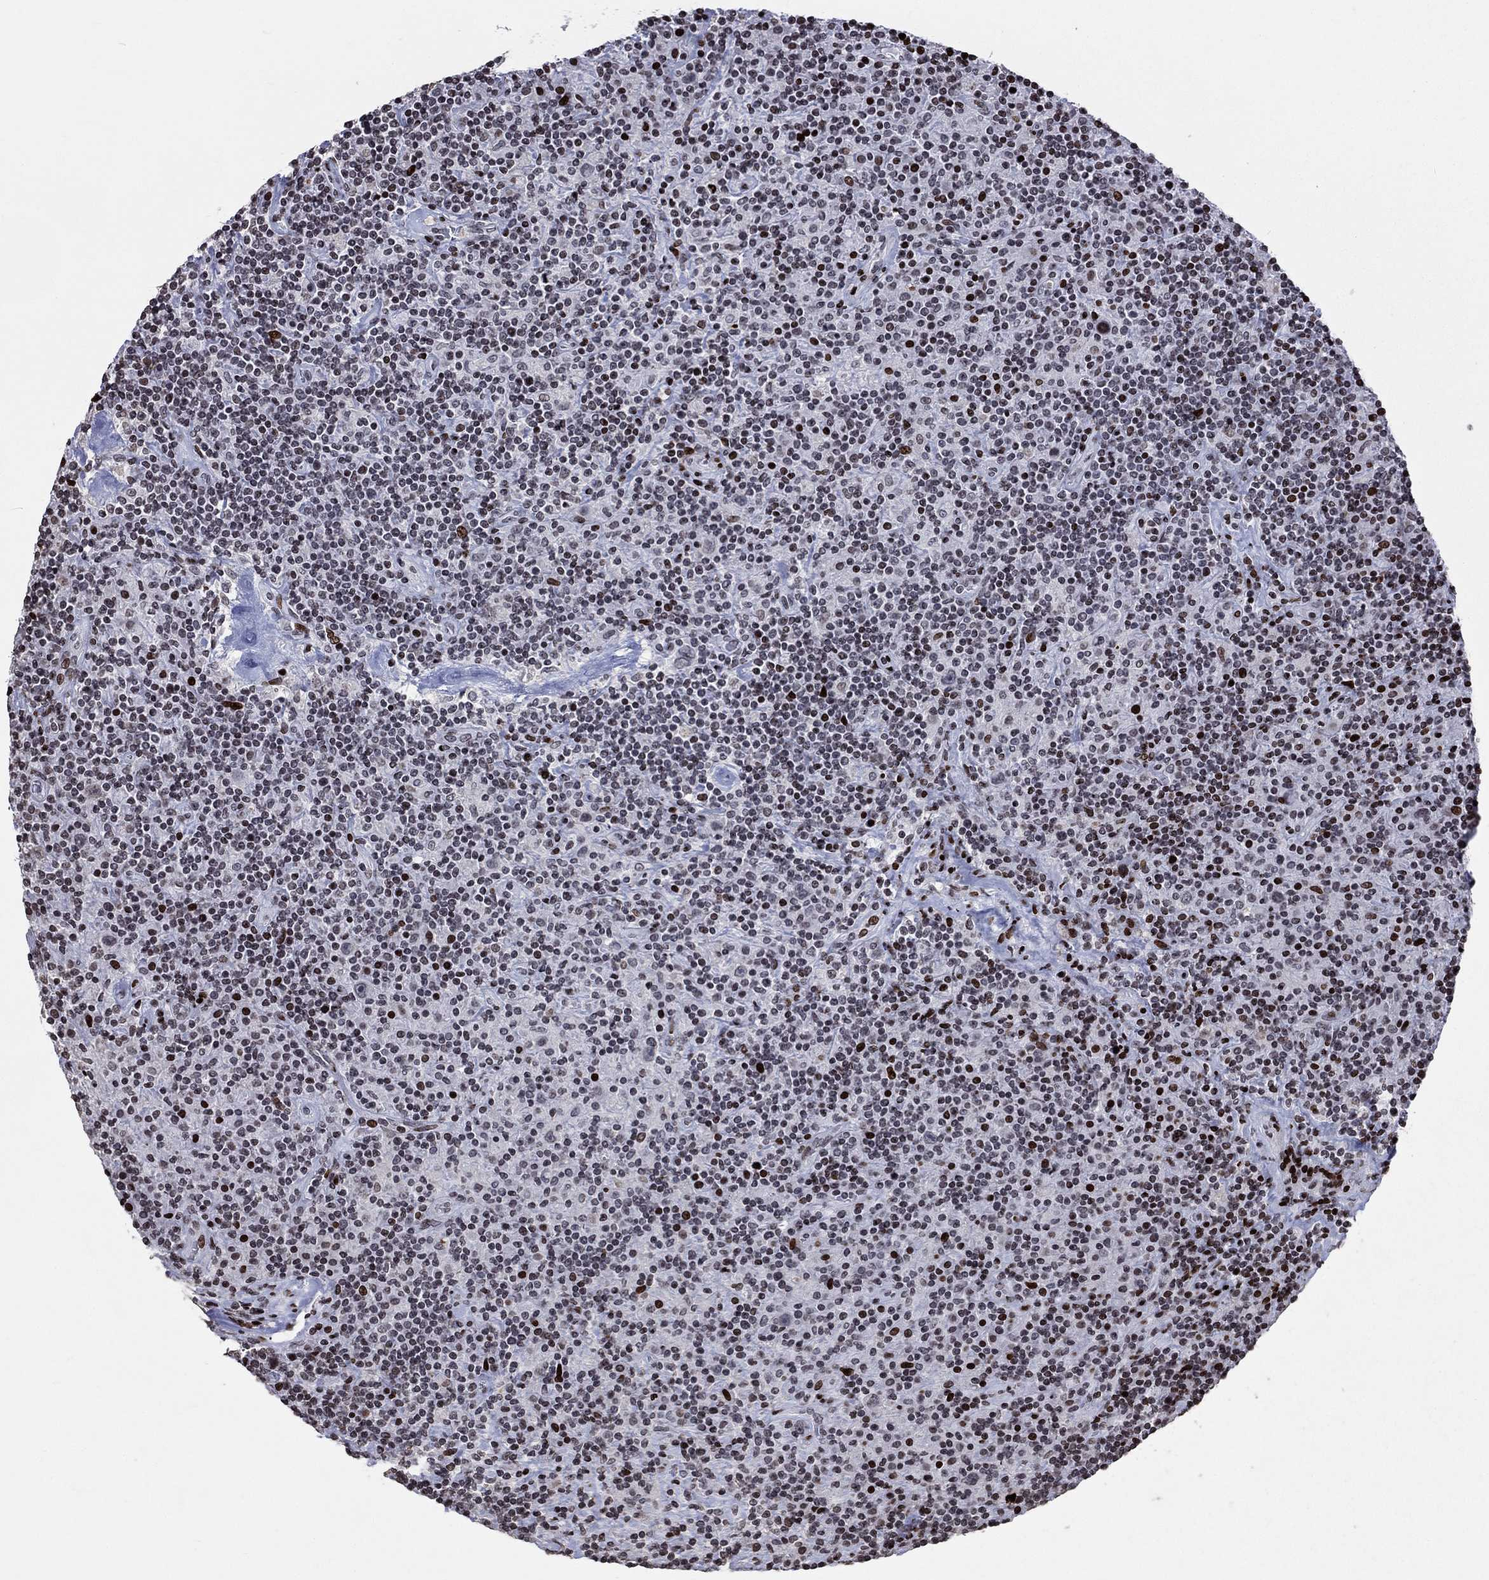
{"staining": {"intensity": "strong", "quantity": "<25%", "location": "nuclear"}, "tissue": "lymphoma", "cell_type": "Tumor cells", "image_type": "cancer", "snomed": [{"axis": "morphology", "description": "Hodgkin's disease, NOS"}, {"axis": "topography", "description": "Lymph node"}], "caption": "Protein expression analysis of human lymphoma reveals strong nuclear staining in about <25% of tumor cells. The protein is shown in brown color, while the nuclei are stained blue.", "gene": "SRSF3", "patient": {"sex": "male", "age": 70}}